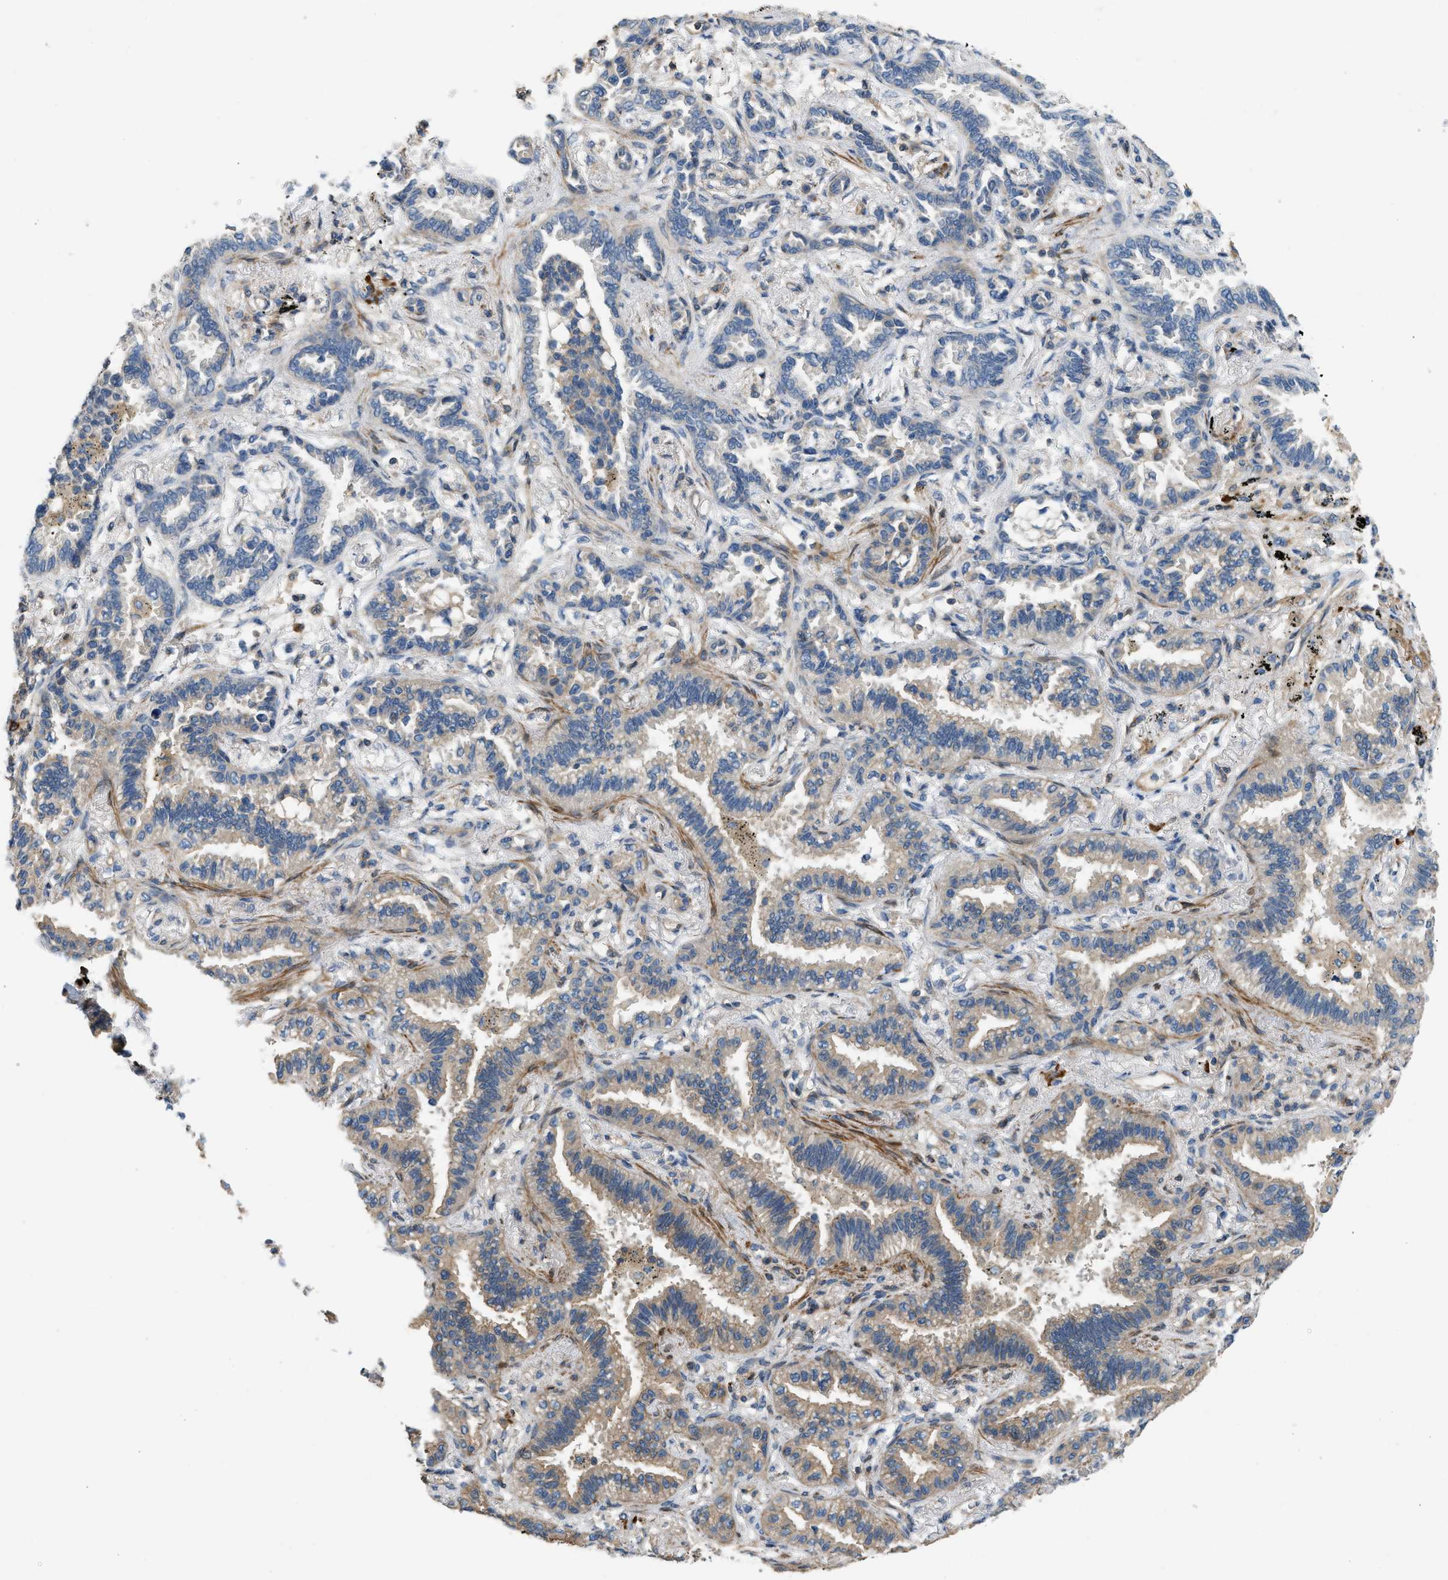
{"staining": {"intensity": "moderate", "quantity": "25%-75%", "location": "cytoplasmic/membranous"}, "tissue": "lung cancer", "cell_type": "Tumor cells", "image_type": "cancer", "snomed": [{"axis": "morphology", "description": "Normal tissue, NOS"}, {"axis": "morphology", "description": "Adenocarcinoma, NOS"}, {"axis": "topography", "description": "Lung"}], "caption": "The histopathology image demonstrates staining of lung cancer (adenocarcinoma), revealing moderate cytoplasmic/membranous protein staining (brown color) within tumor cells.", "gene": "BTN3A2", "patient": {"sex": "male", "age": 59}}